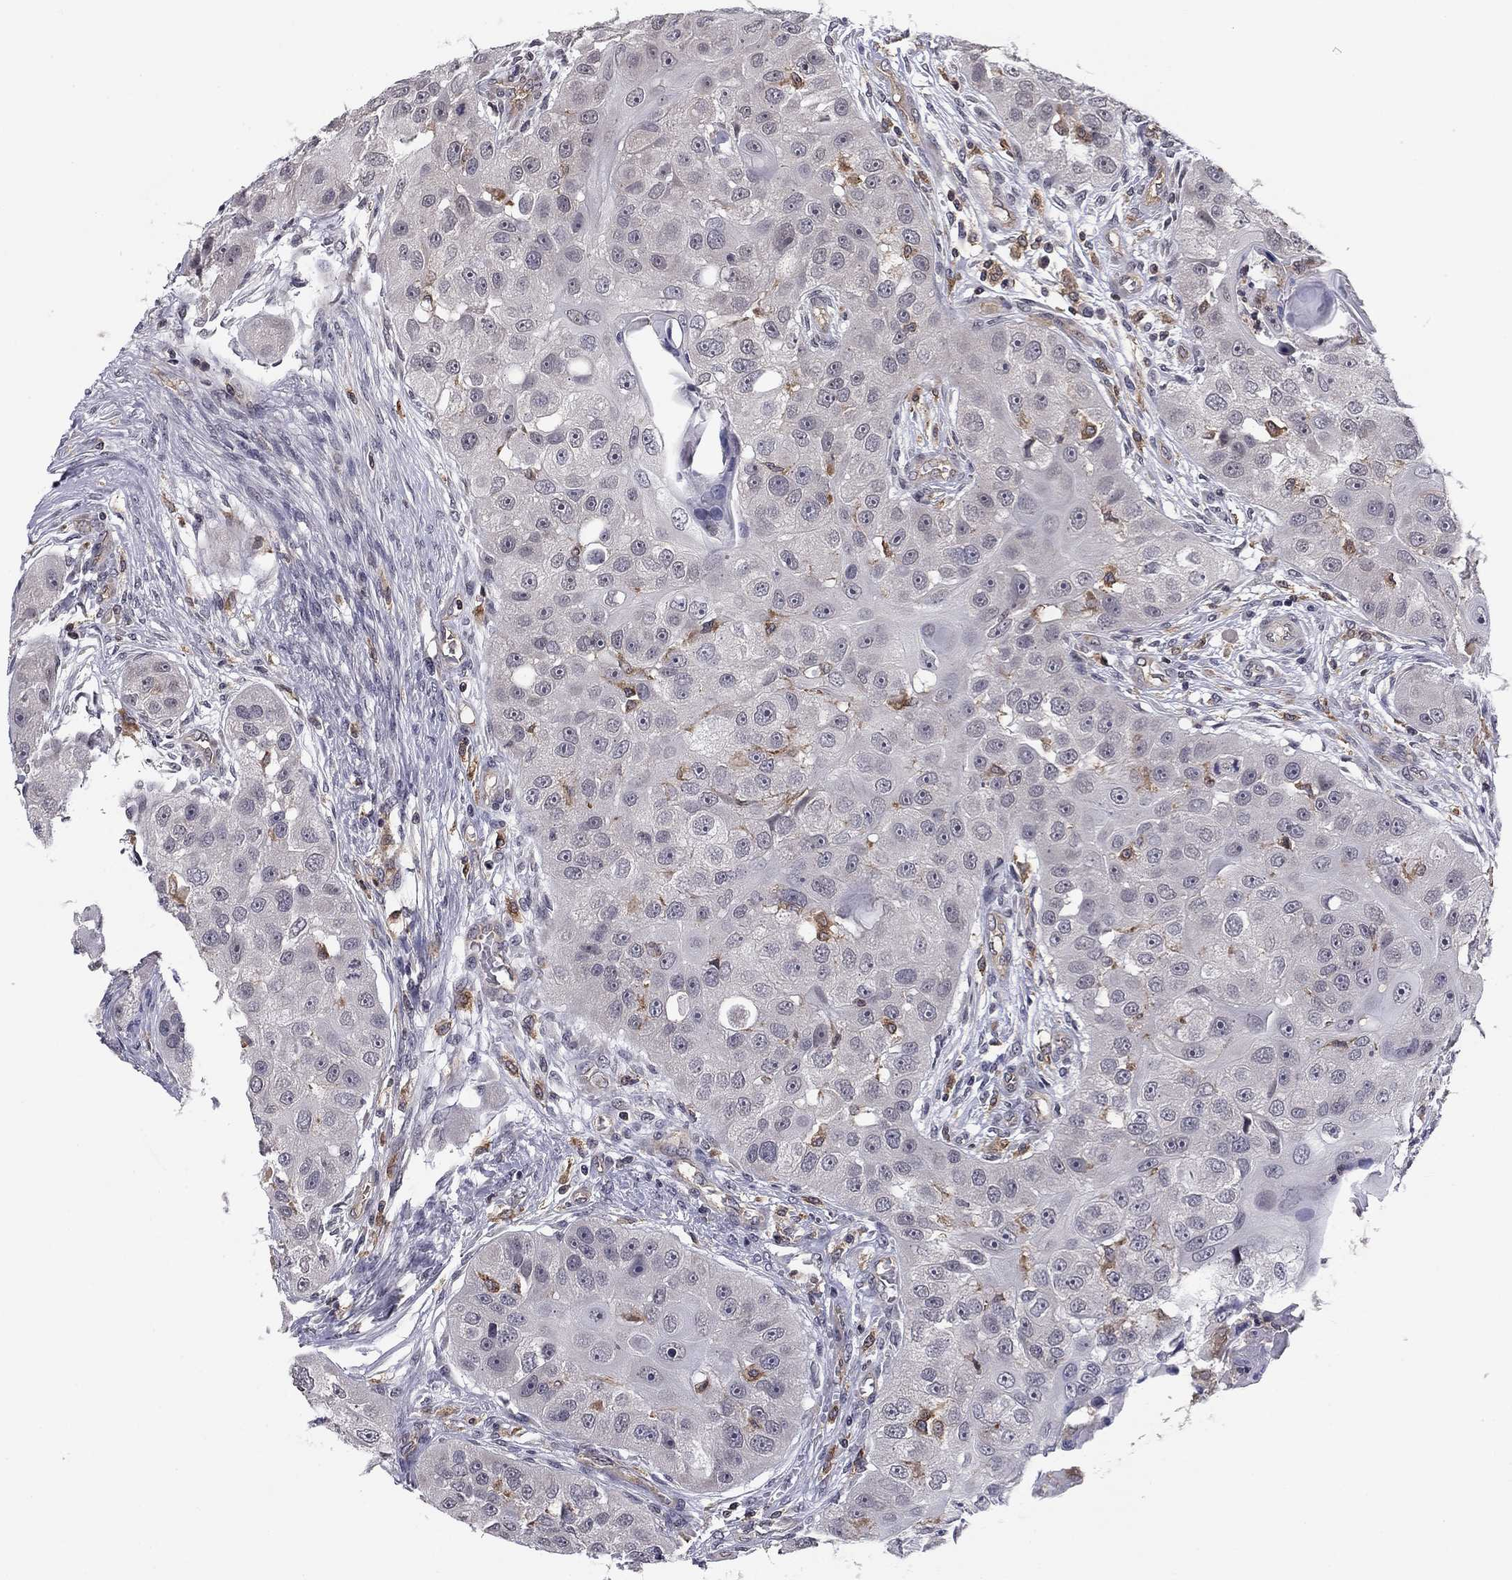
{"staining": {"intensity": "negative", "quantity": "none", "location": "none"}, "tissue": "head and neck cancer", "cell_type": "Tumor cells", "image_type": "cancer", "snomed": [{"axis": "morphology", "description": "Normal tissue, NOS"}, {"axis": "morphology", "description": "Squamous cell carcinoma, NOS"}, {"axis": "topography", "description": "Skeletal muscle"}, {"axis": "topography", "description": "Head-Neck"}], "caption": "Tumor cells show no significant protein expression in head and neck cancer.", "gene": "PLCB2", "patient": {"sex": "male", "age": 51}}